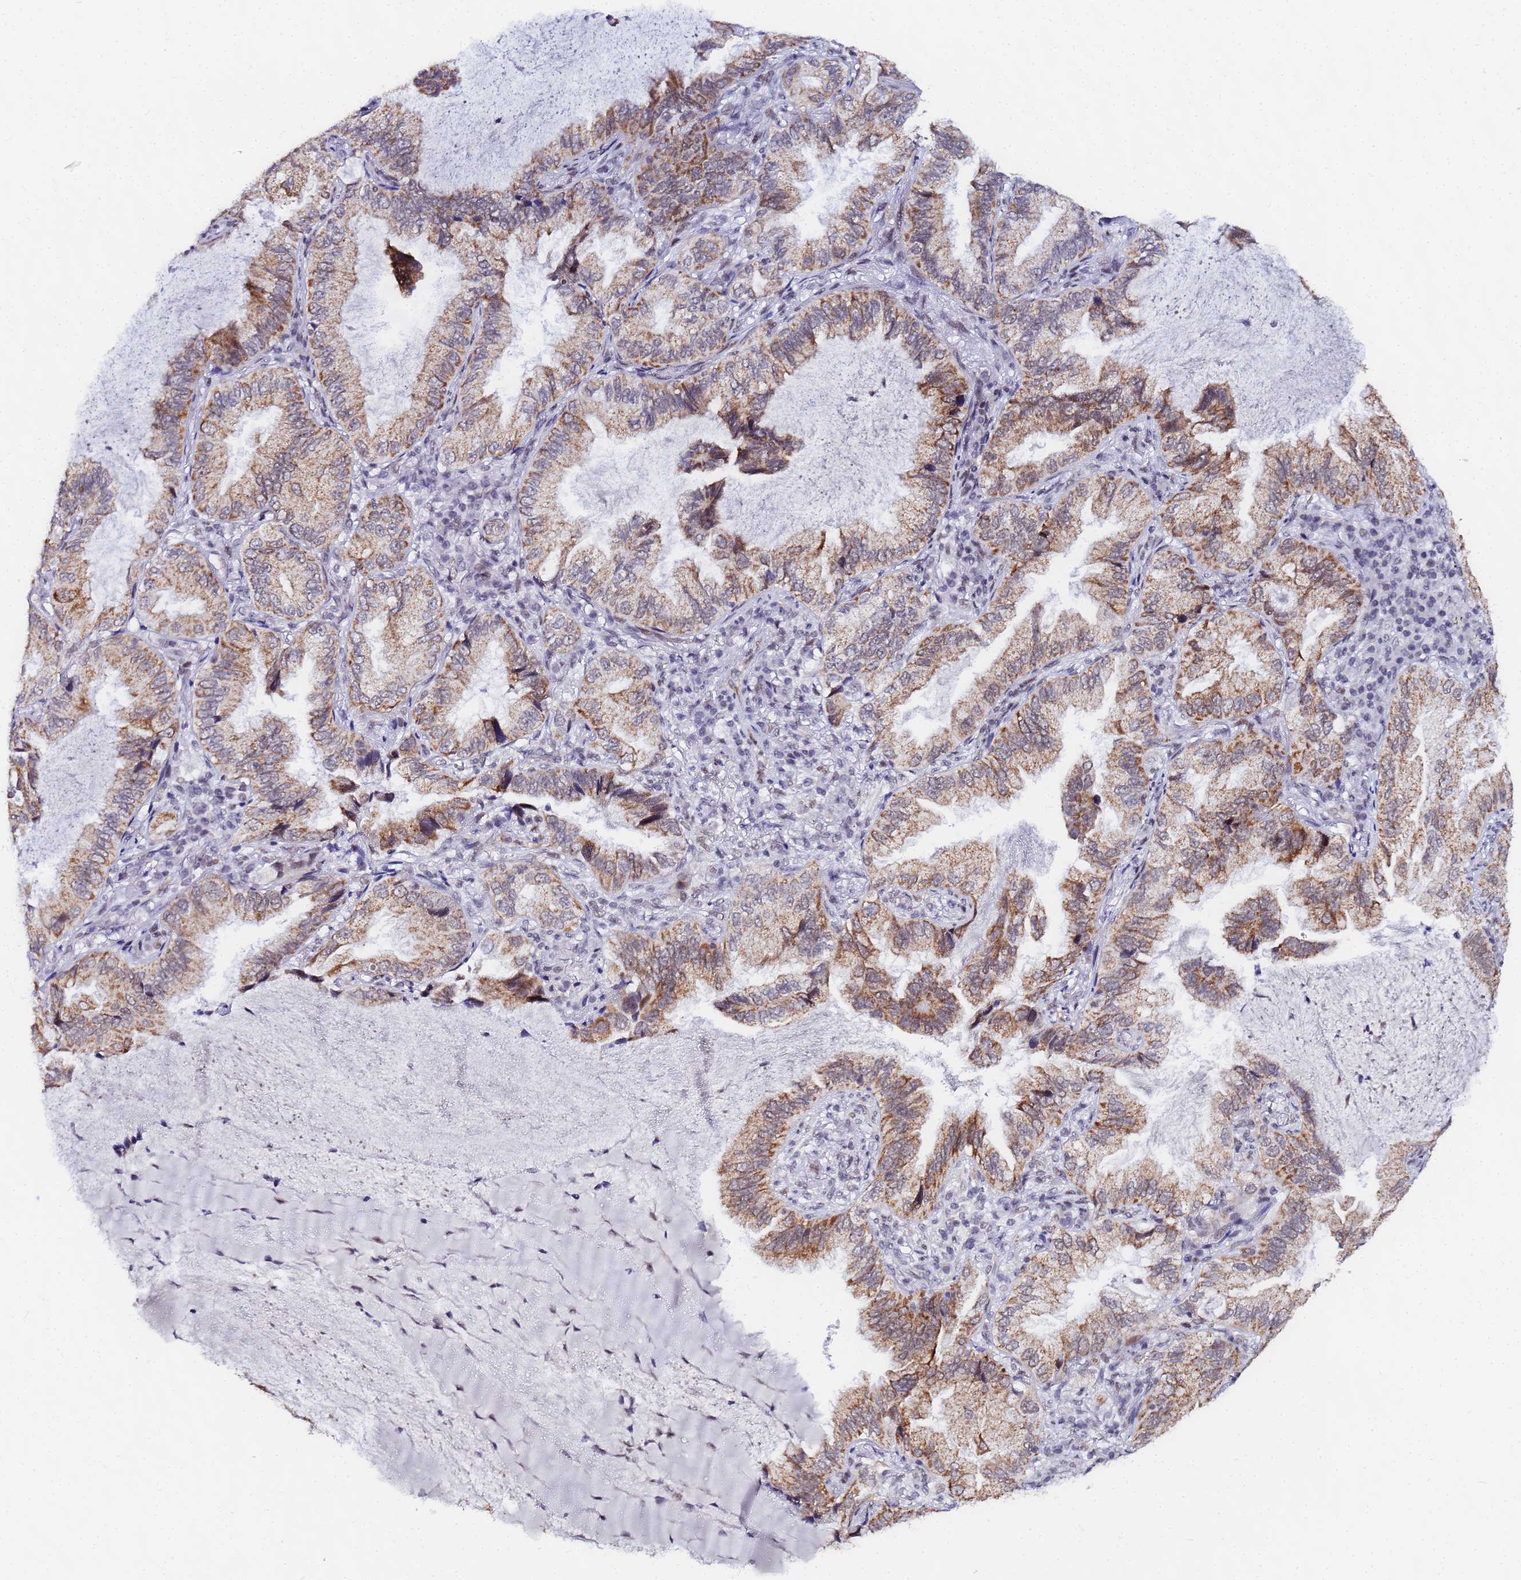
{"staining": {"intensity": "moderate", "quantity": ">75%", "location": "cytoplasmic/membranous"}, "tissue": "lung cancer", "cell_type": "Tumor cells", "image_type": "cancer", "snomed": [{"axis": "morphology", "description": "Adenocarcinoma, NOS"}, {"axis": "topography", "description": "Lung"}], "caption": "Immunohistochemistry staining of lung cancer (adenocarcinoma), which displays medium levels of moderate cytoplasmic/membranous staining in approximately >75% of tumor cells indicating moderate cytoplasmic/membranous protein expression. The staining was performed using DAB (brown) for protein detection and nuclei were counterstained in hematoxylin (blue).", "gene": "CKMT1A", "patient": {"sex": "female", "age": 69}}